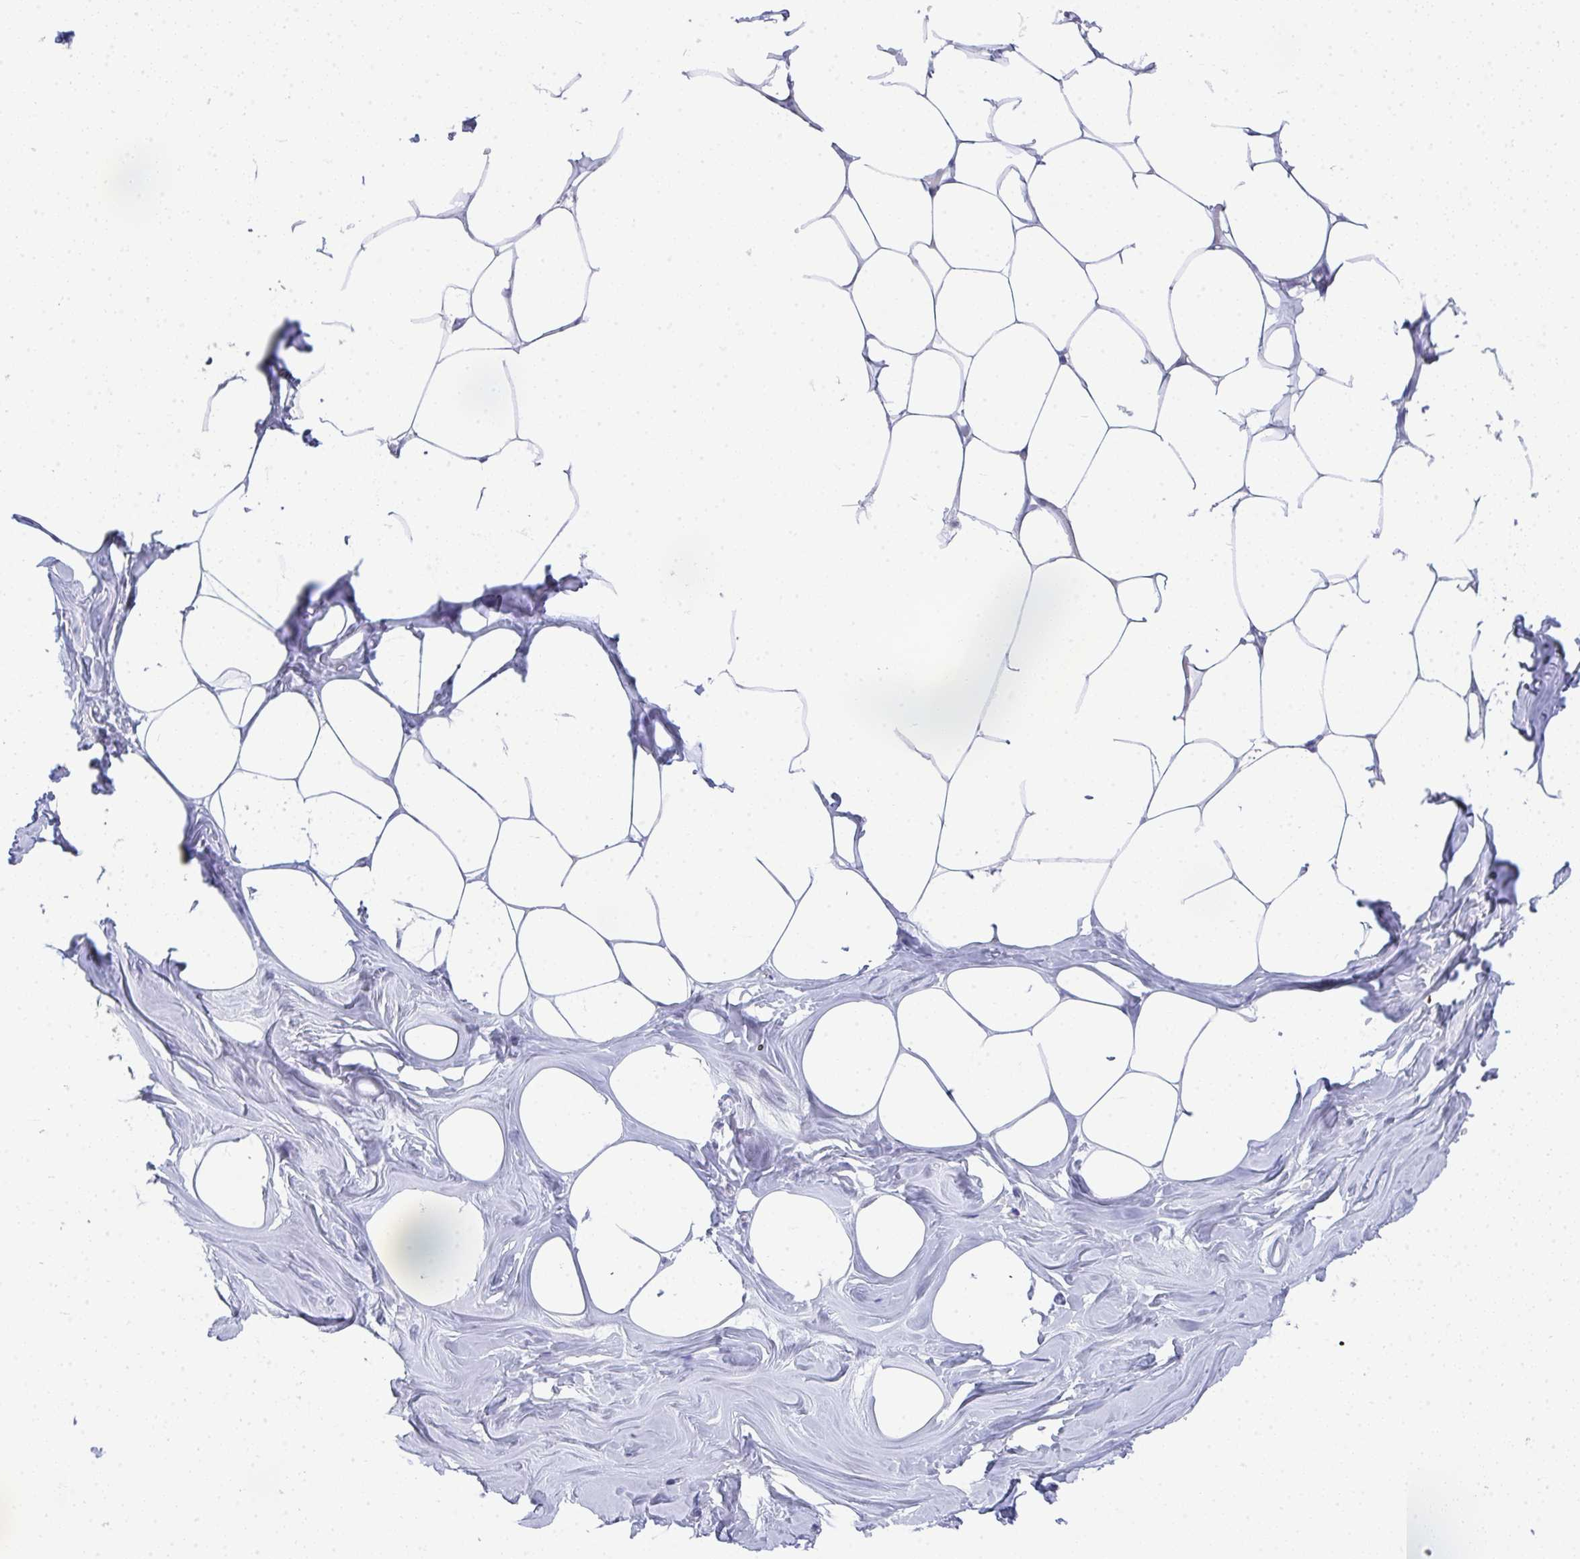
{"staining": {"intensity": "negative", "quantity": "none", "location": "none"}, "tissue": "breast", "cell_type": "Adipocytes", "image_type": "normal", "snomed": [{"axis": "morphology", "description": "Normal tissue, NOS"}, {"axis": "topography", "description": "Breast"}], "caption": "The histopathology image reveals no staining of adipocytes in unremarkable breast.", "gene": "TMEM82", "patient": {"sex": "female", "age": 27}}